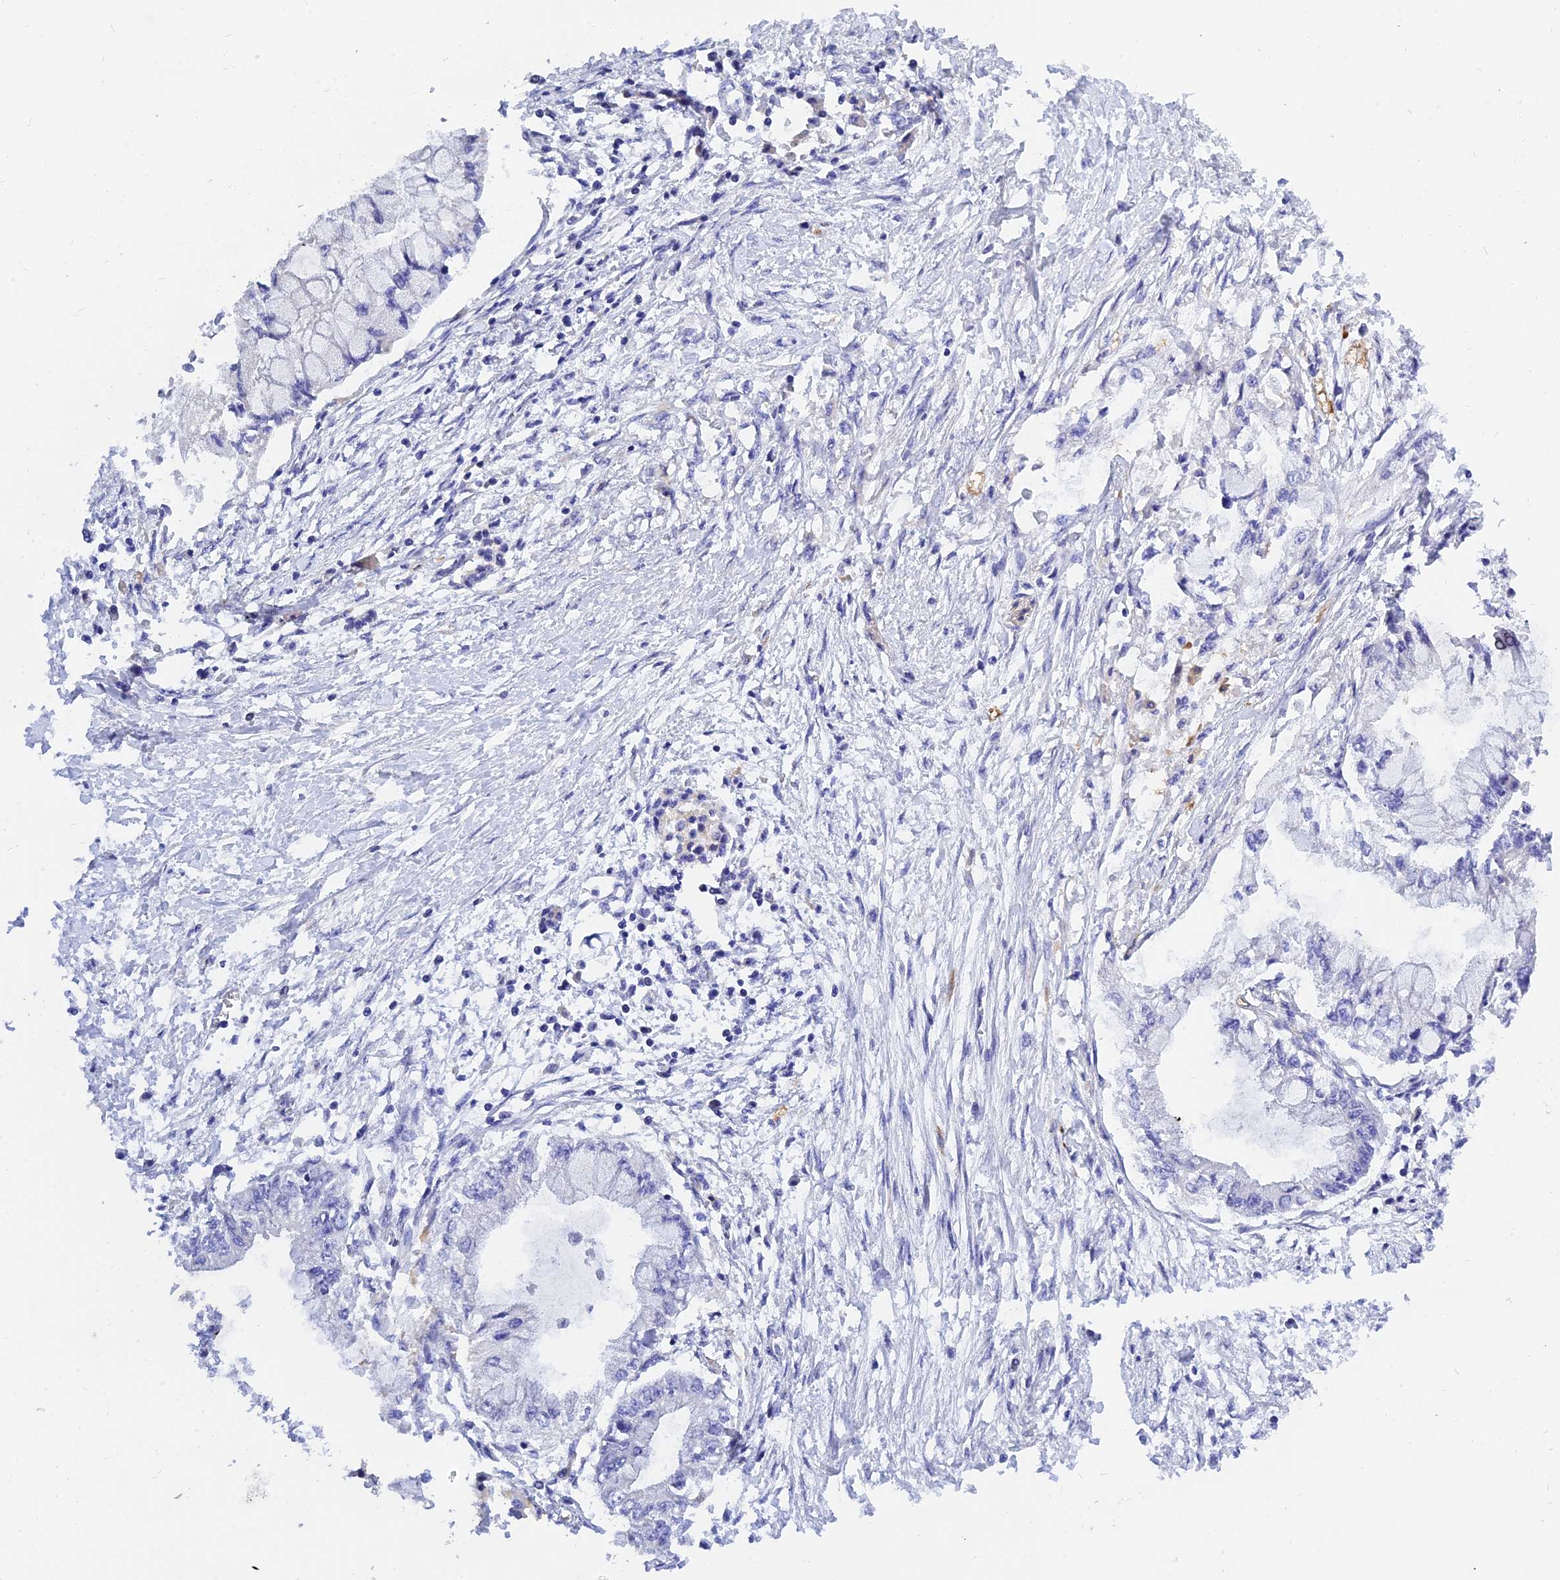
{"staining": {"intensity": "negative", "quantity": "none", "location": "none"}, "tissue": "pancreatic cancer", "cell_type": "Tumor cells", "image_type": "cancer", "snomed": [{"axis": "morphology", "description": "Adenocarcinoma, NOS"}, {"axis": "topography", "description": "Pancreas"}], "caption": "Image shows no significant protein expression in tumor cells of pancreatic adenocarcinoma.", "gene": "MRPL35", "patient": {"sex": "male", "age": 48}}